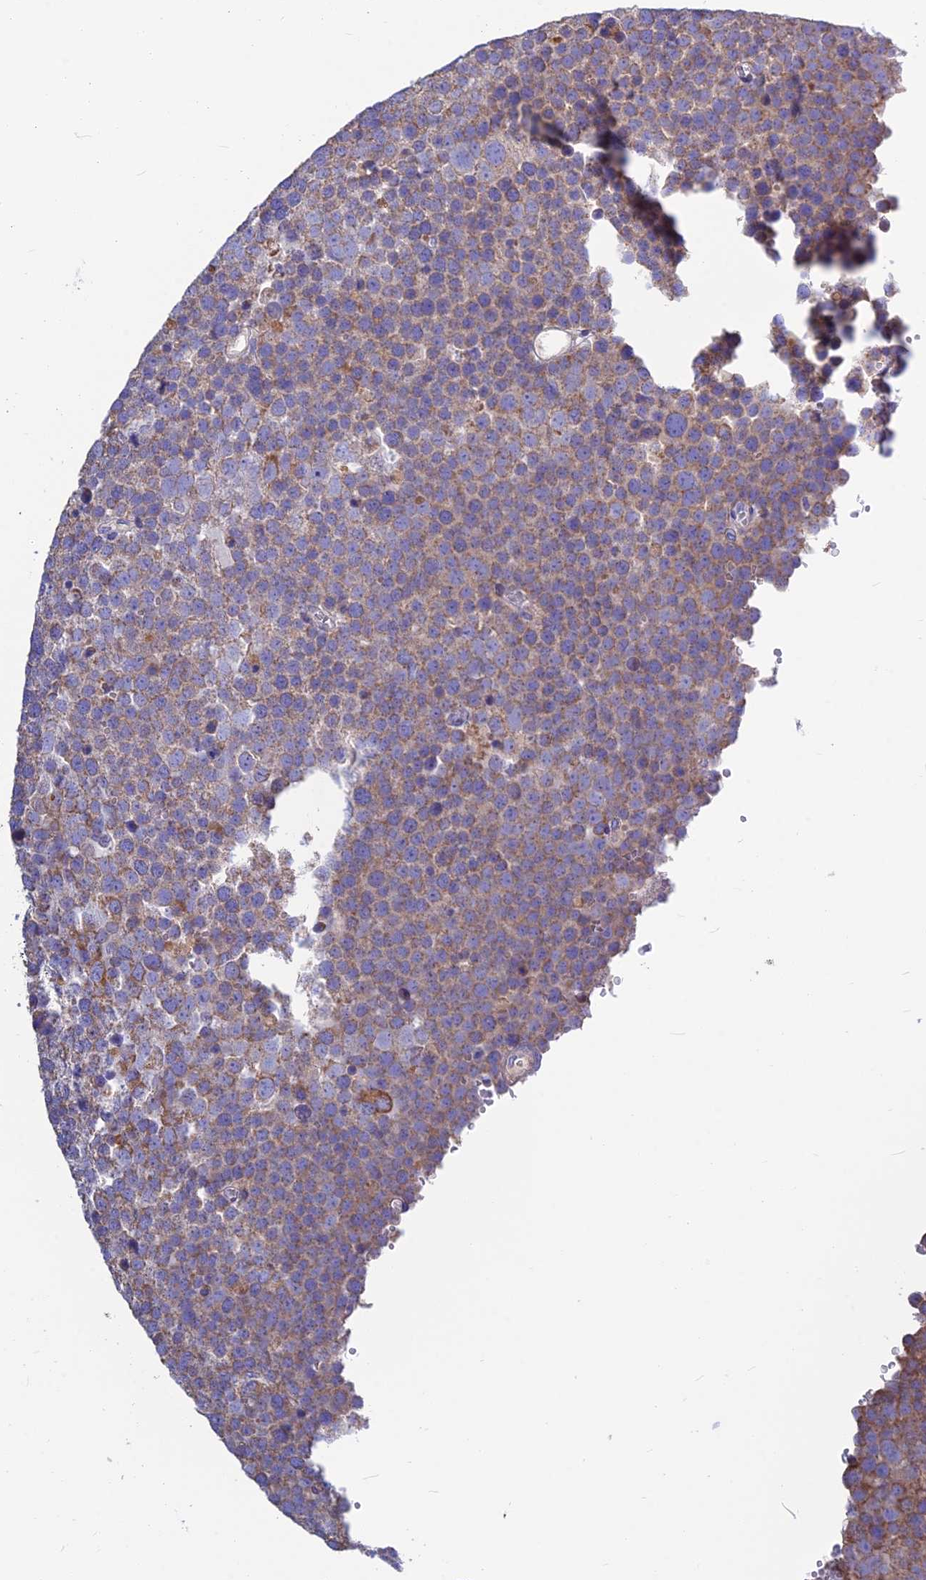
{"staining": {"intensity": "moderate", "quantity": ">75%", "location": "cytoplasmic/membranous"}, "tissue": "testis cancer", "cell_type": "Tumor cells", "image_type": "cancer", "snomed": [{"axis": "morphology", "description": "Seminoma, NOS"}, {"axis": "topography", "description": "Testis"}], "caption": "Moderate cytoplasmic/membranous protein expression is appreciated in approximately >75% of tumor cells in testis cancer. The staining is performed using DAB brown chromogen to label protein expression. The nuclei are counter-stained blue using hematoxylin.", "gene": "BHMT2", "patient": {"sex": "male", "age": 71}}